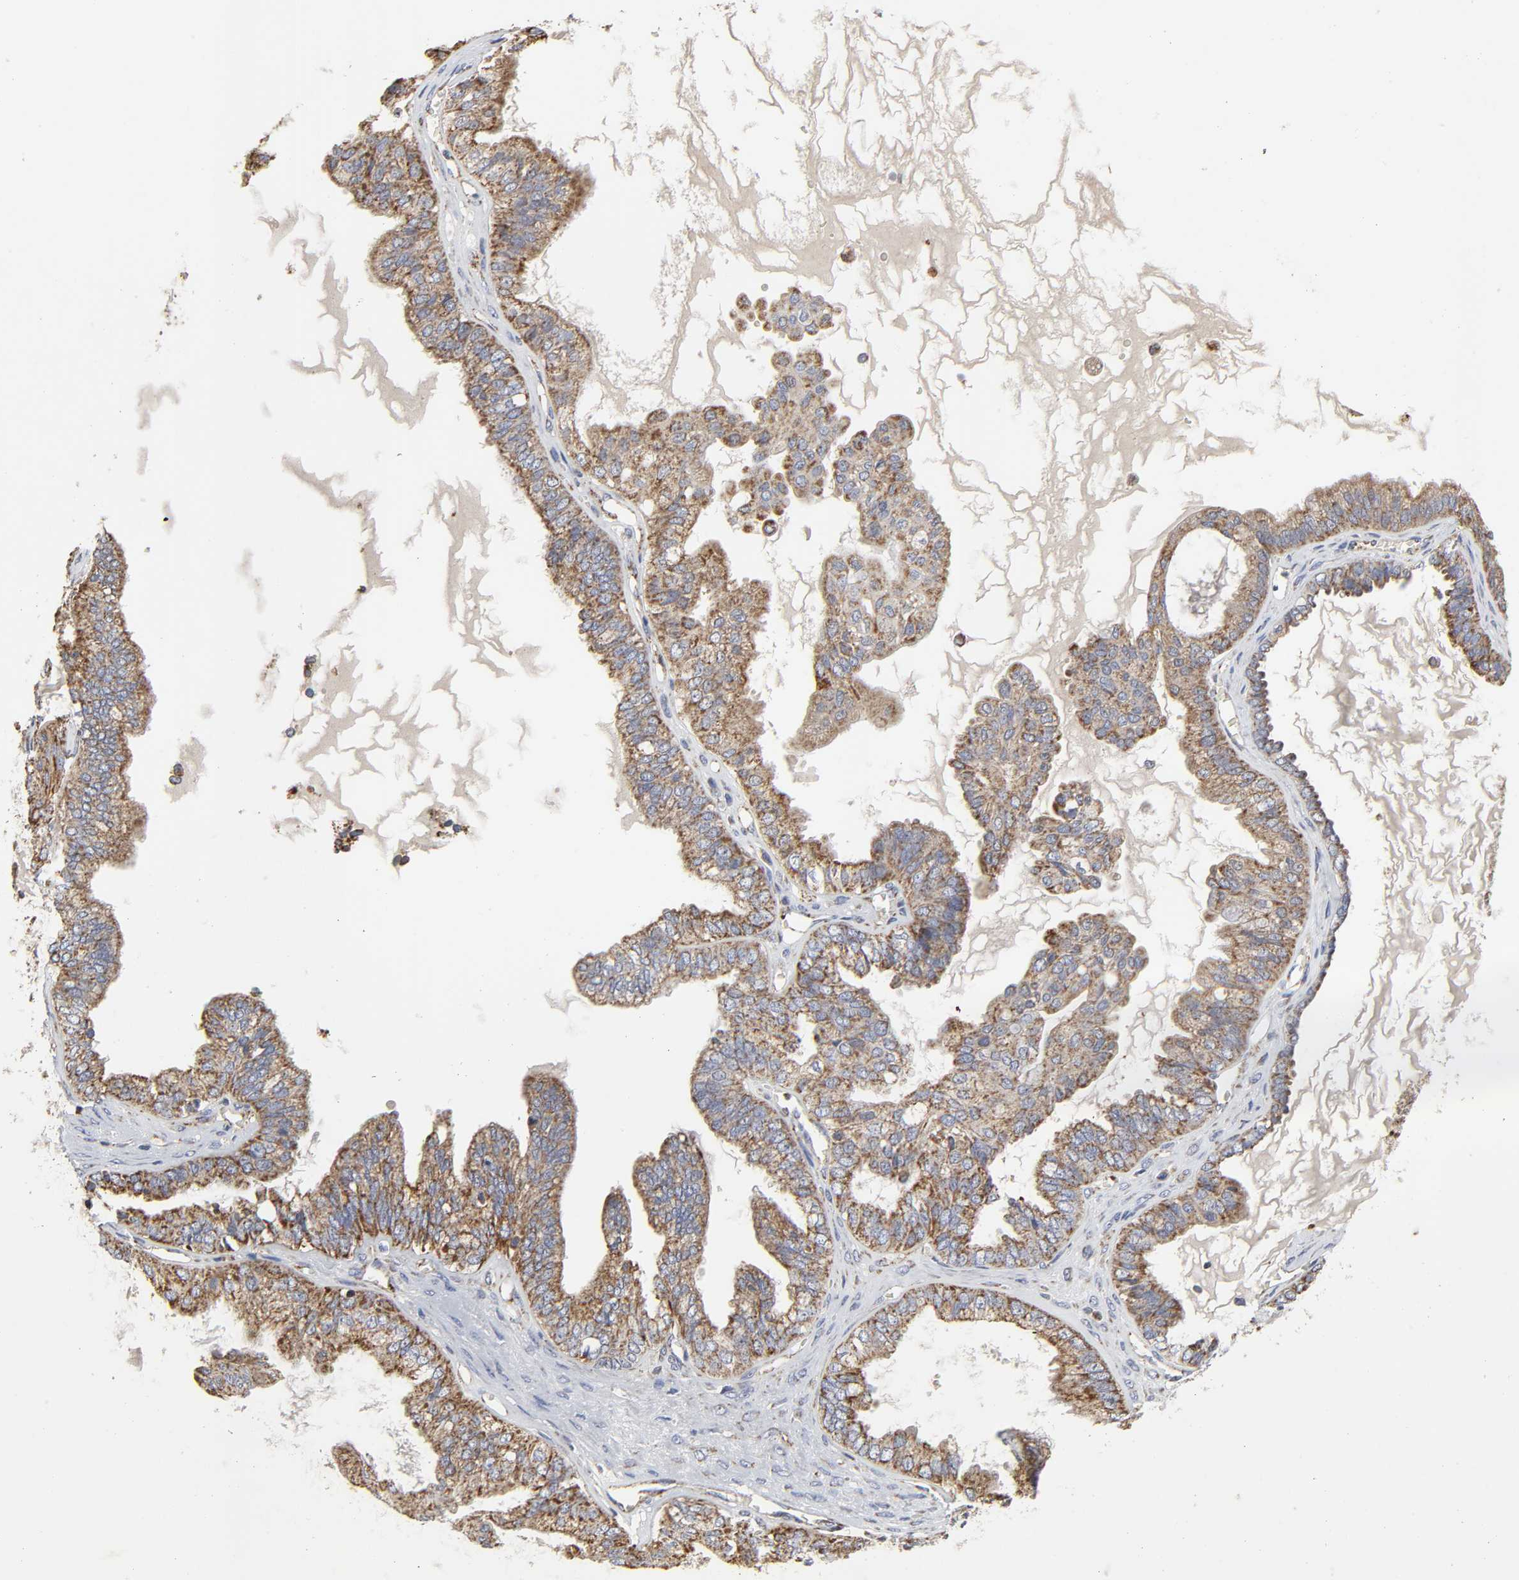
{"staining": {"intensity": "moderate", "quantity": ">75%", "location": "cytoplasmic/membranous"}, "tissue": "ovarian cancer", "cell_type": "Tumor cells", "image_type": "cancer", "snomed": [{"axis": "morphology", "description": "Carcinoma, NOS"}, {"axis": "morphology", "description": "Carcinoma, endometroid"}, {"axis": "topography", "description": "Ovary"}], "caption": "A high-resolution micrograph shows immunohistochemistry (IHC) staining of ovarian endometroid carcinoma, which shows moderate cytoplasmic/membranous expression in about >75% of tumor cells.", "gene": "COX6B1", "patient": {"sex": "female", "age": 50}}